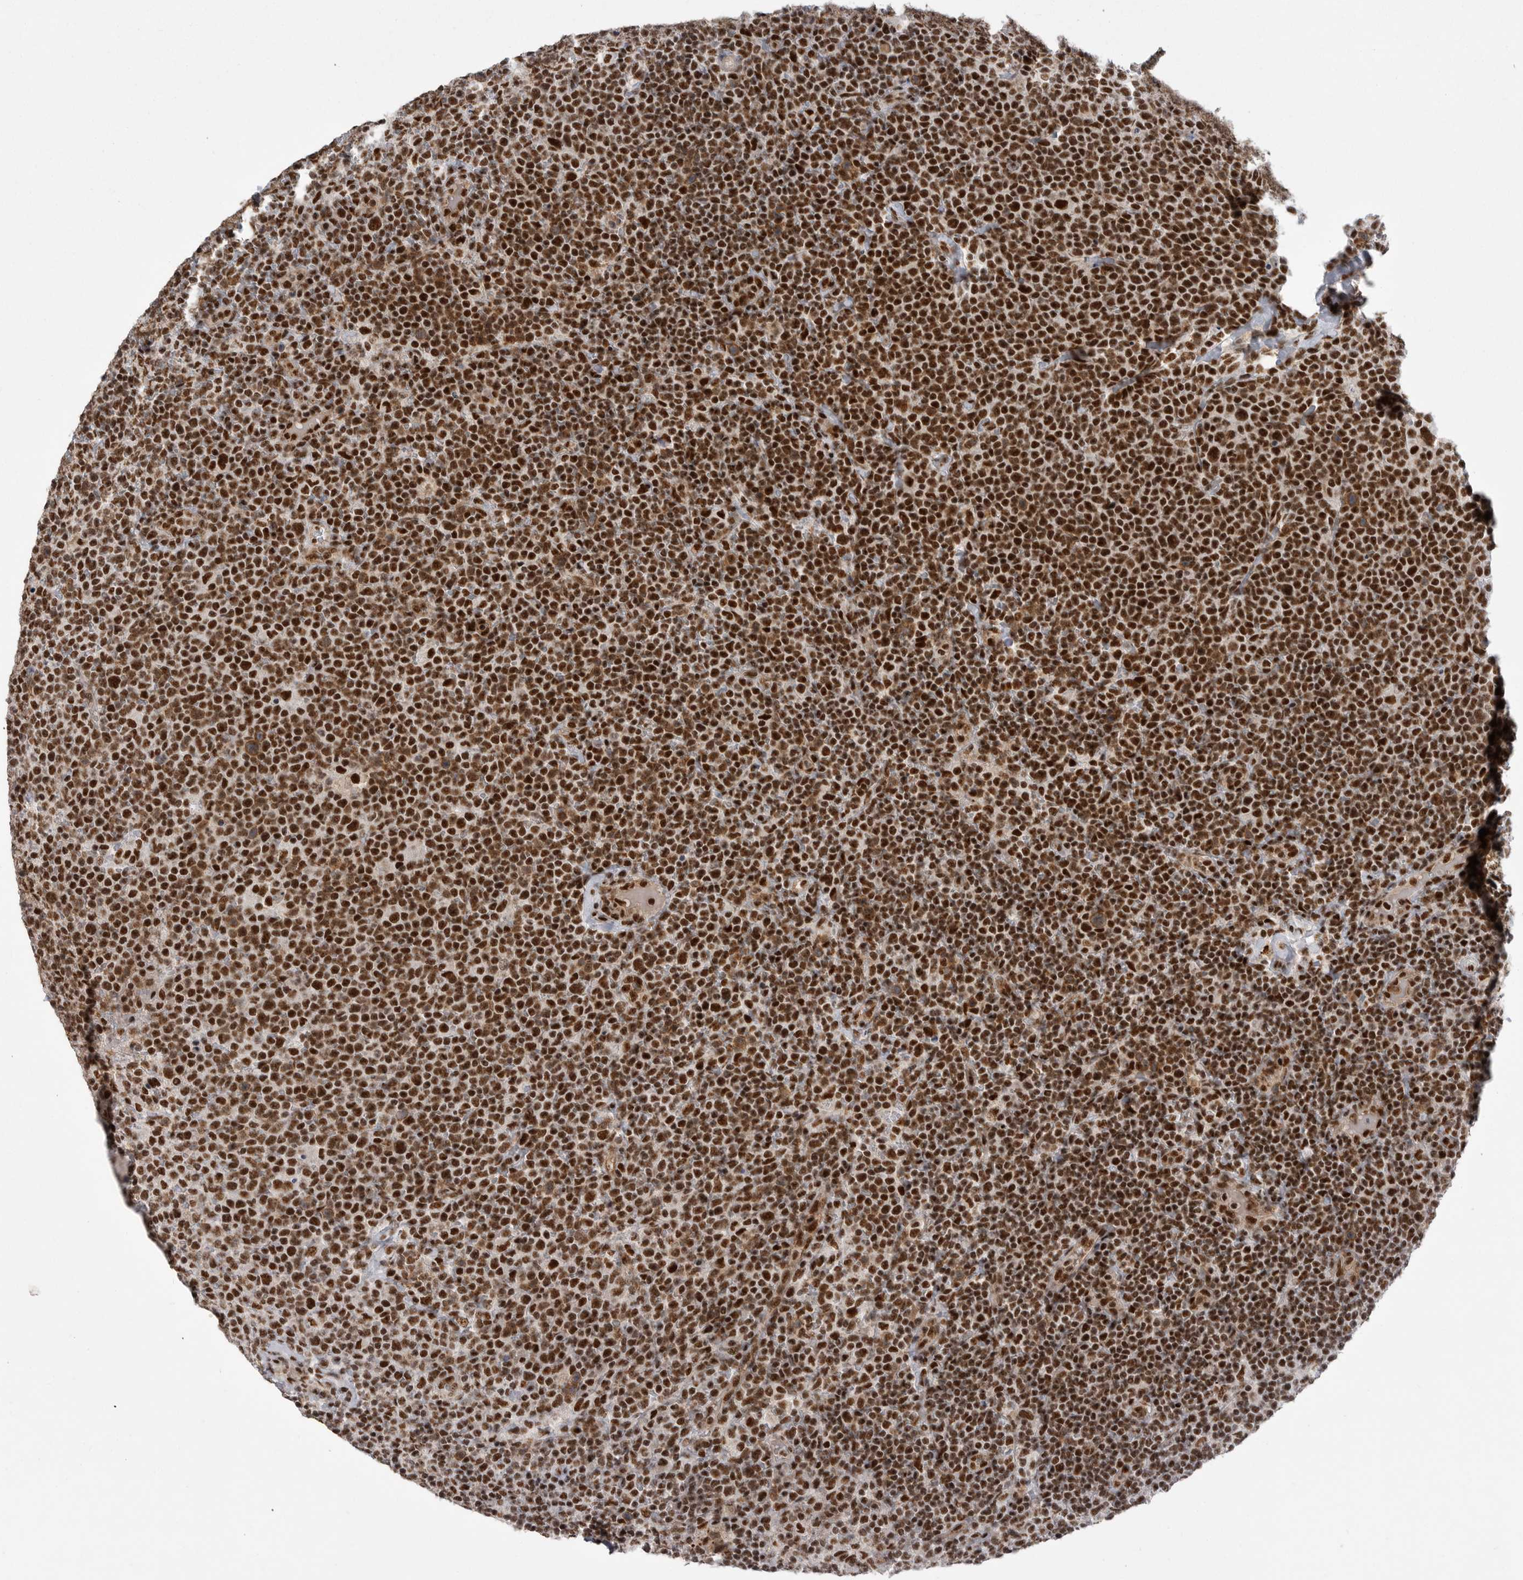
{"staining": {"intensity": "strong", "quantity": ">75%", "location": "cytoplasmic/membranous,nuclear"}, "tissue": "lymphoma", "cell_type": "Tumor cells", "image_type": "cancer", "snomed": [{"axis": "morphology", "description": "Malignant lymphoma, non-Hodgkin's type, High grade"}, {"axis": "topography", "description": "Lymph node"}], "caption": "Immunohistochemical staining of lymphoma exhibits high levels of strong cytoplasmic/membranous and nuclear protein staining in about >75% of tumor cells.", "gene": "PPP1R8", "patient": {"sex": "male", "age": 61}}